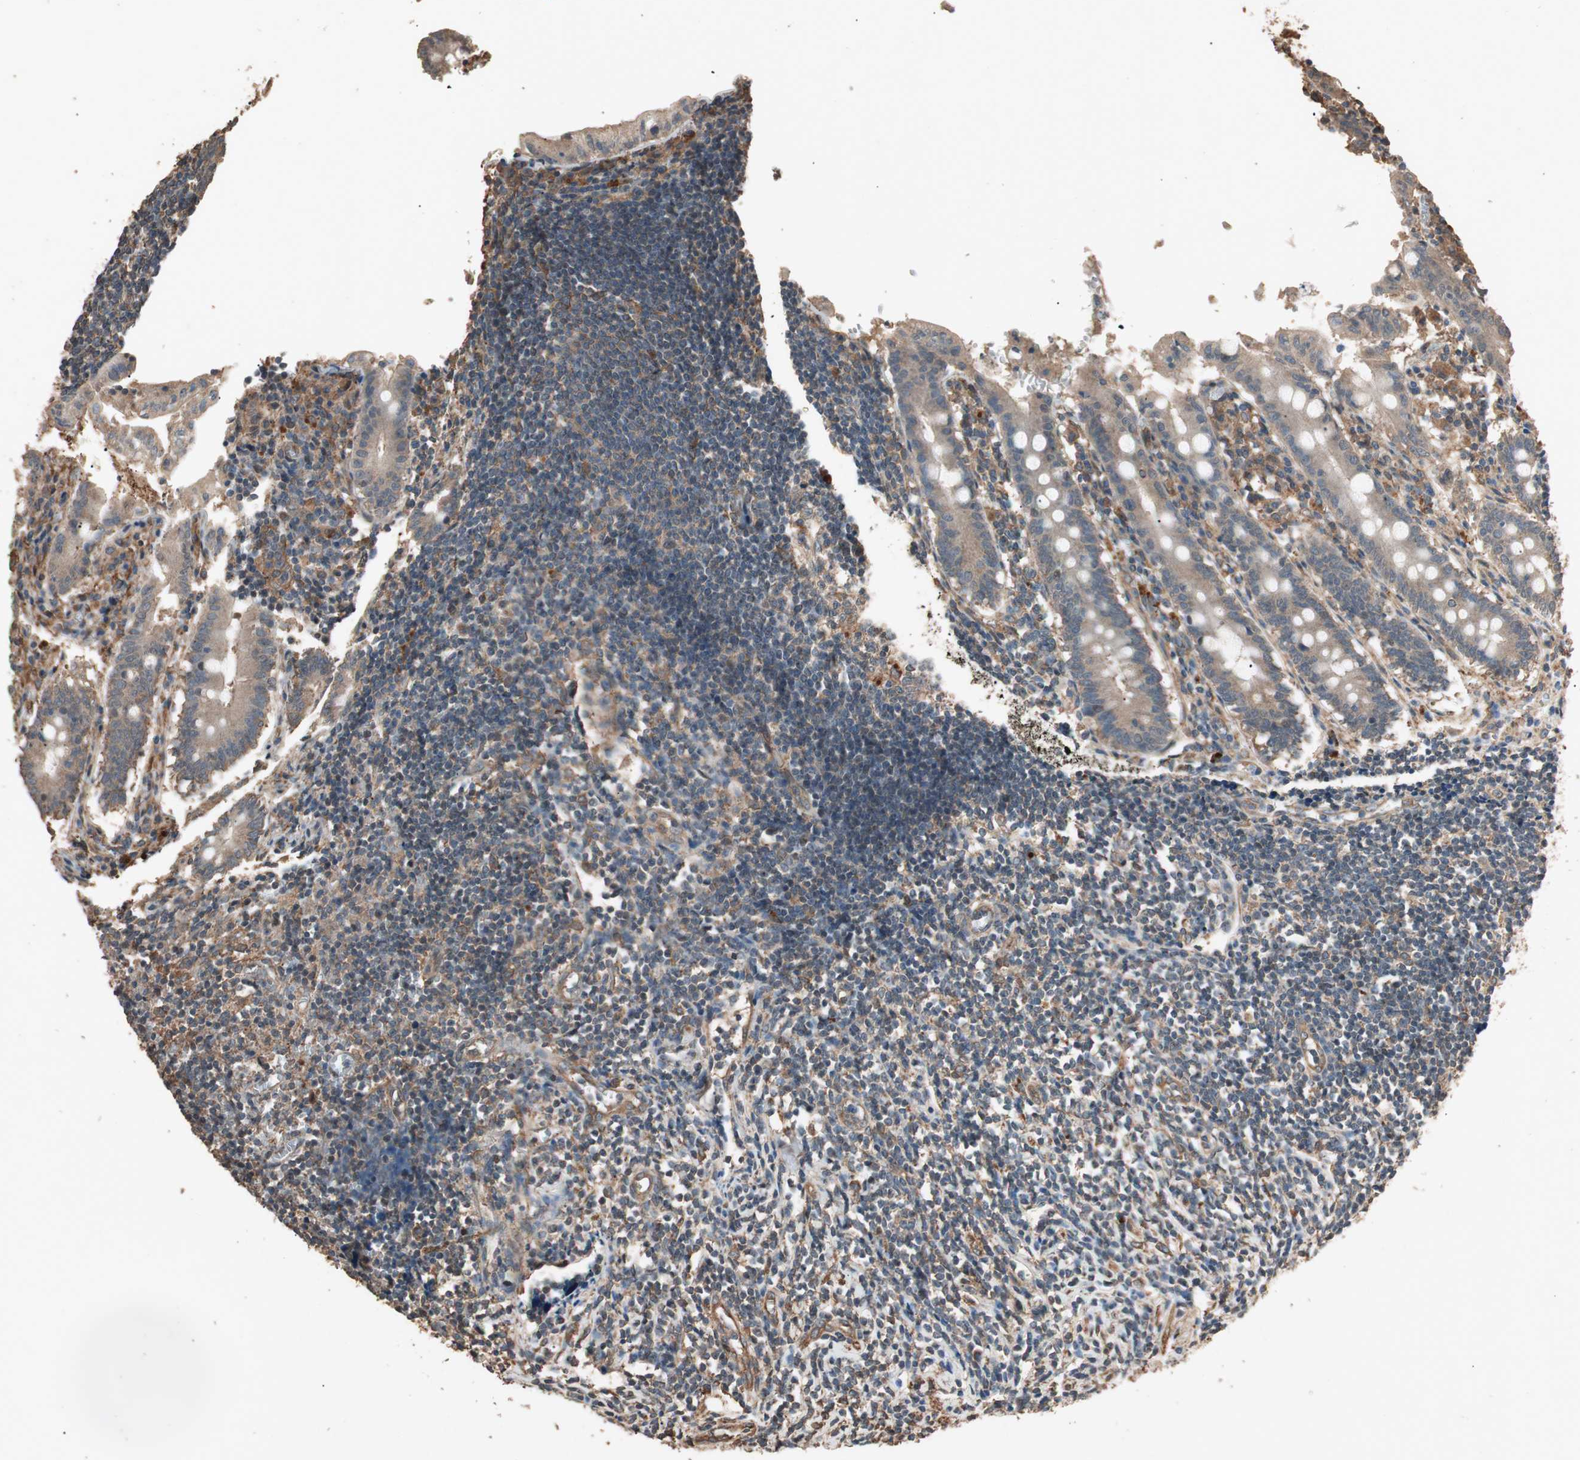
{"staining": {"intensity": "moderate", "quantity": ">75%", "location": "cytoplasmic/membranous"}, "tissue": "appendix", "cell_type": "Glandular cells", "image_type": "normal", "snomed": [{"axis": "morphology", "description": "Normal tissue, NOS"}, {"axis": "topography", "description": "Appendix"}], "caption": "The micrograph shows staining of normal appendix, revealing moderate cytoplasmic/membranous protein positivity (brown color) within glandular cells.", "gene": "CCN4", "patient": {"sex": "female", "age": 50}}